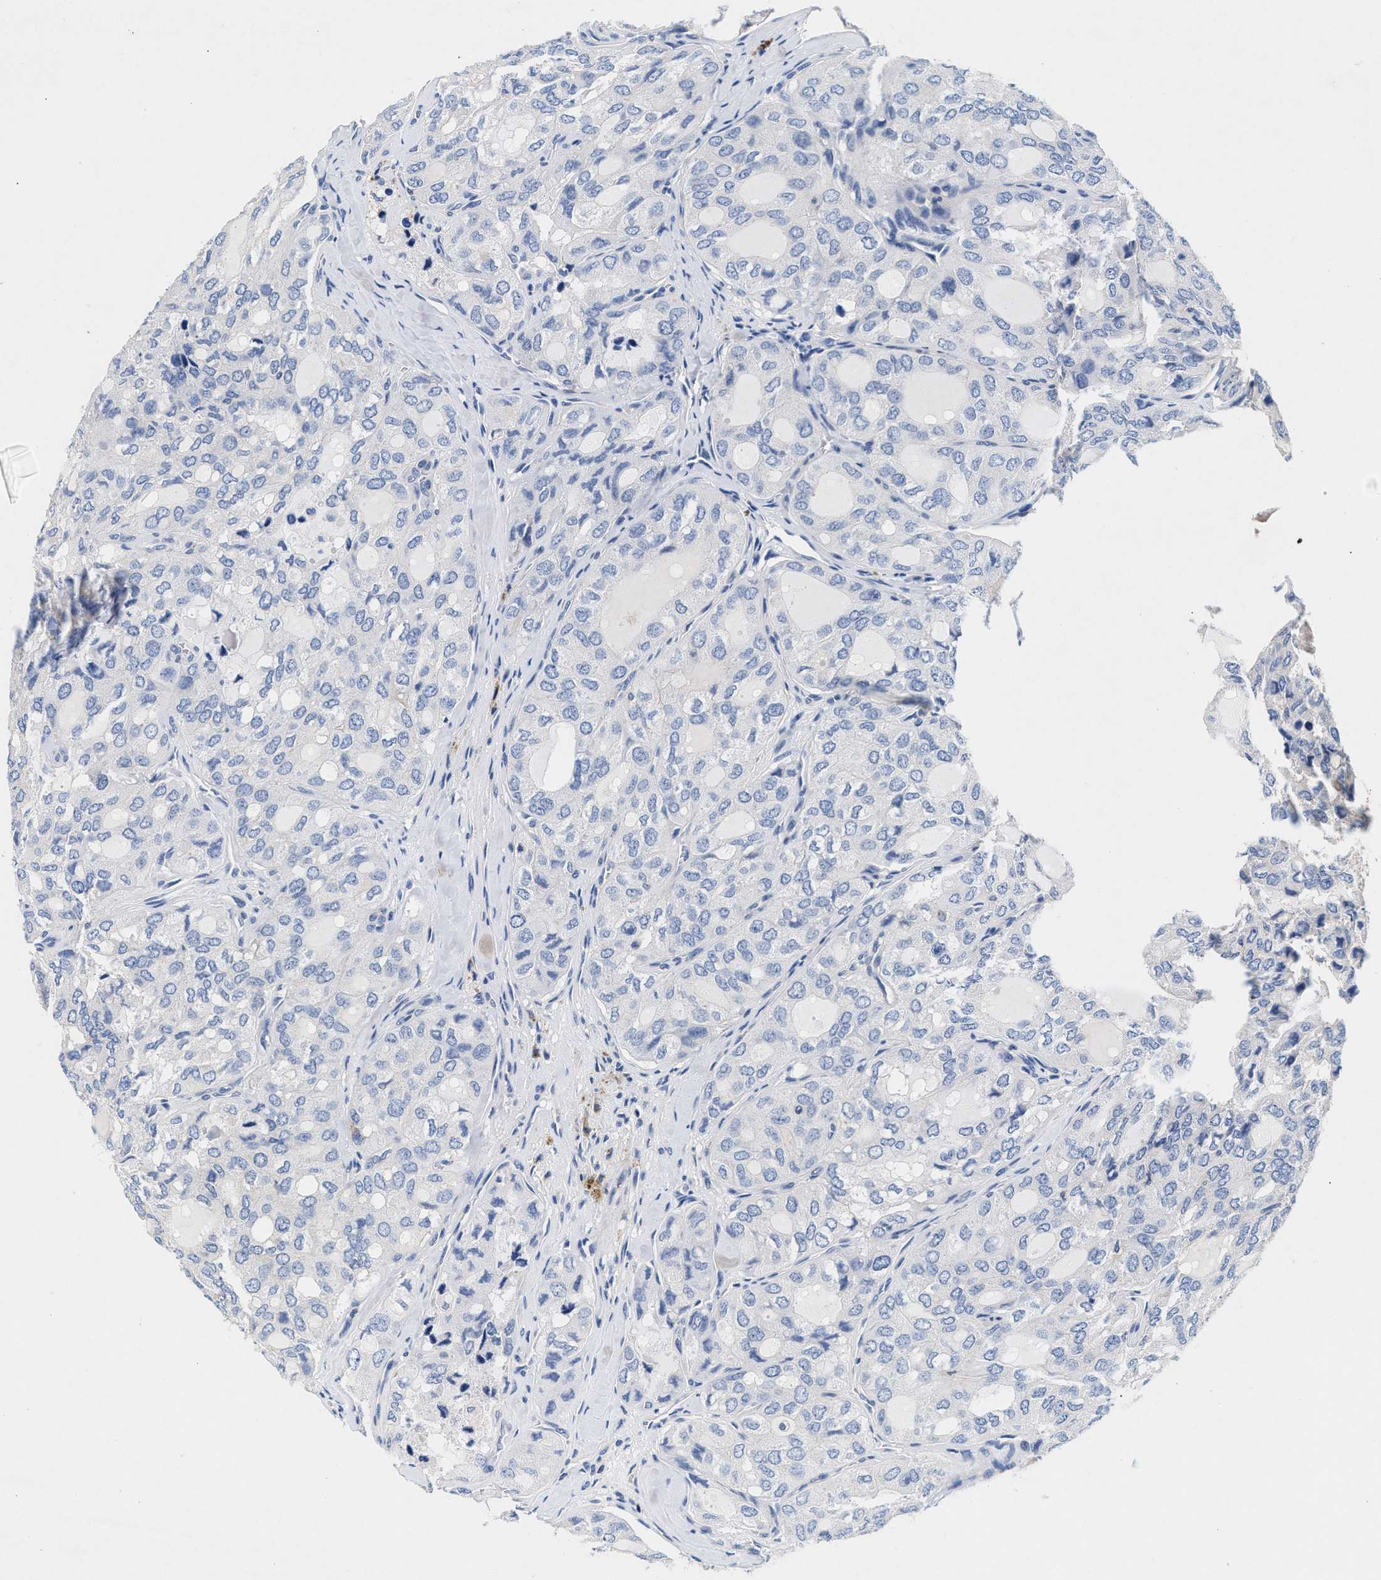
{"staining": {"intensity": "negative", "quantity": "none", "location": "none"}, "tissue": "thyroid cancer", "cell_type": "Tumor cells", "image_type": "cancer", "snomed": [{"axis": "morphology", "description": "Follicular adenoma carcinoma, NOS"}, {"axis": "topography", "description": "Thyroid gland"}], "caption": "High magnification brightfield microscopy of thyroid follicular adenoma carcinoma stained with DAB (brown) and counterstained with hematoxylin (blue): tumor cells show no significant positivity.", "gene": "GNAI3", "patient": {"sex": "male", "age": 75}}